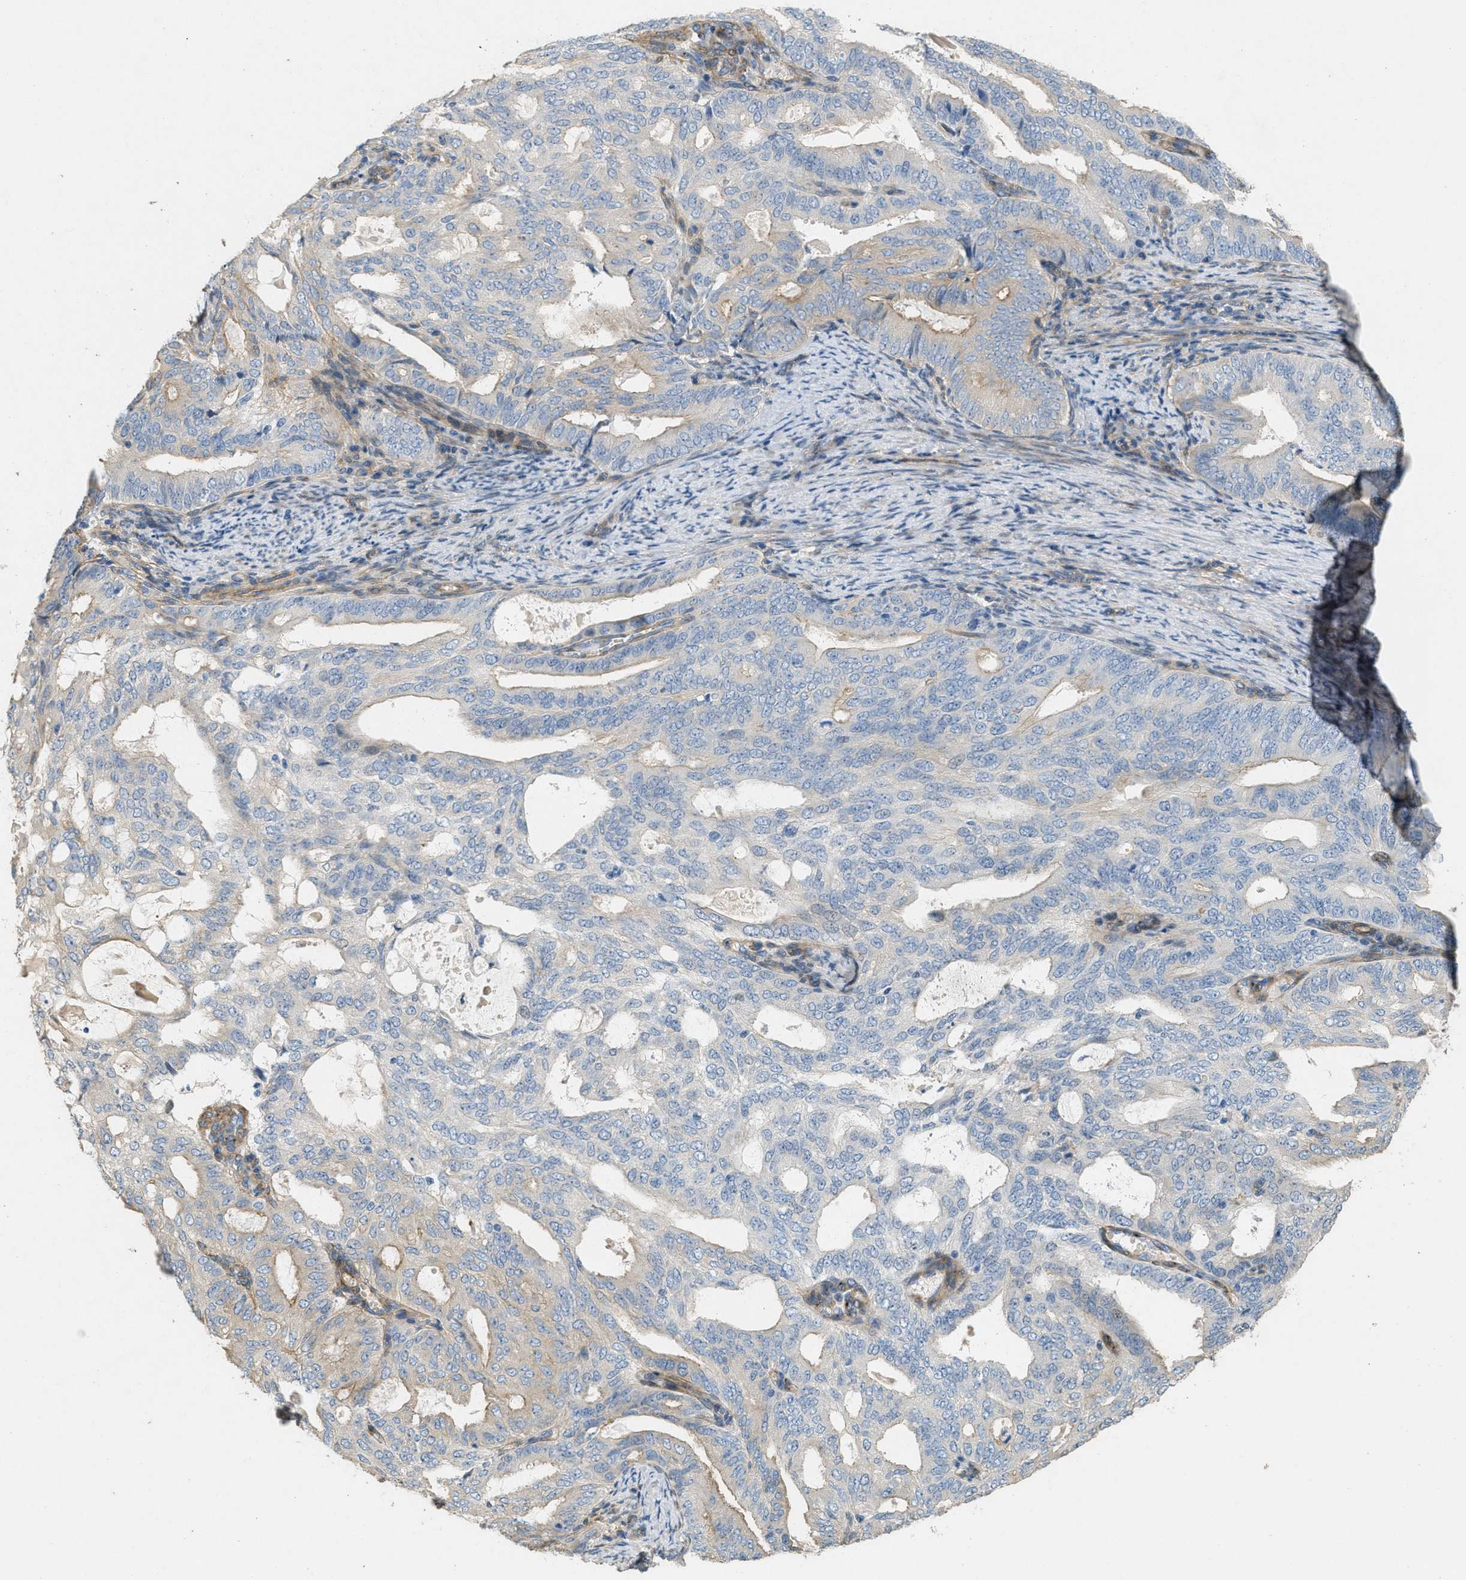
{"staining": {"intensity": "weak", "quantity": "<25%", "location": "cytoplasmic/membranous"}, "tissue": "endometrial cancer", "cell_type": "Tumor cells", "image_type": "cancer", "snomed": [{"axis": "morphology", "description": "Adenocarcinoma, NOS"}, {"axis": "topography", "description": "Endometrium"}], "caption": "Tumor cells show no significant expression in endometrial cancer (adenocarcinoma).", "gene": "ADCY5", "patient": {"sex": "female", "age": 58}}